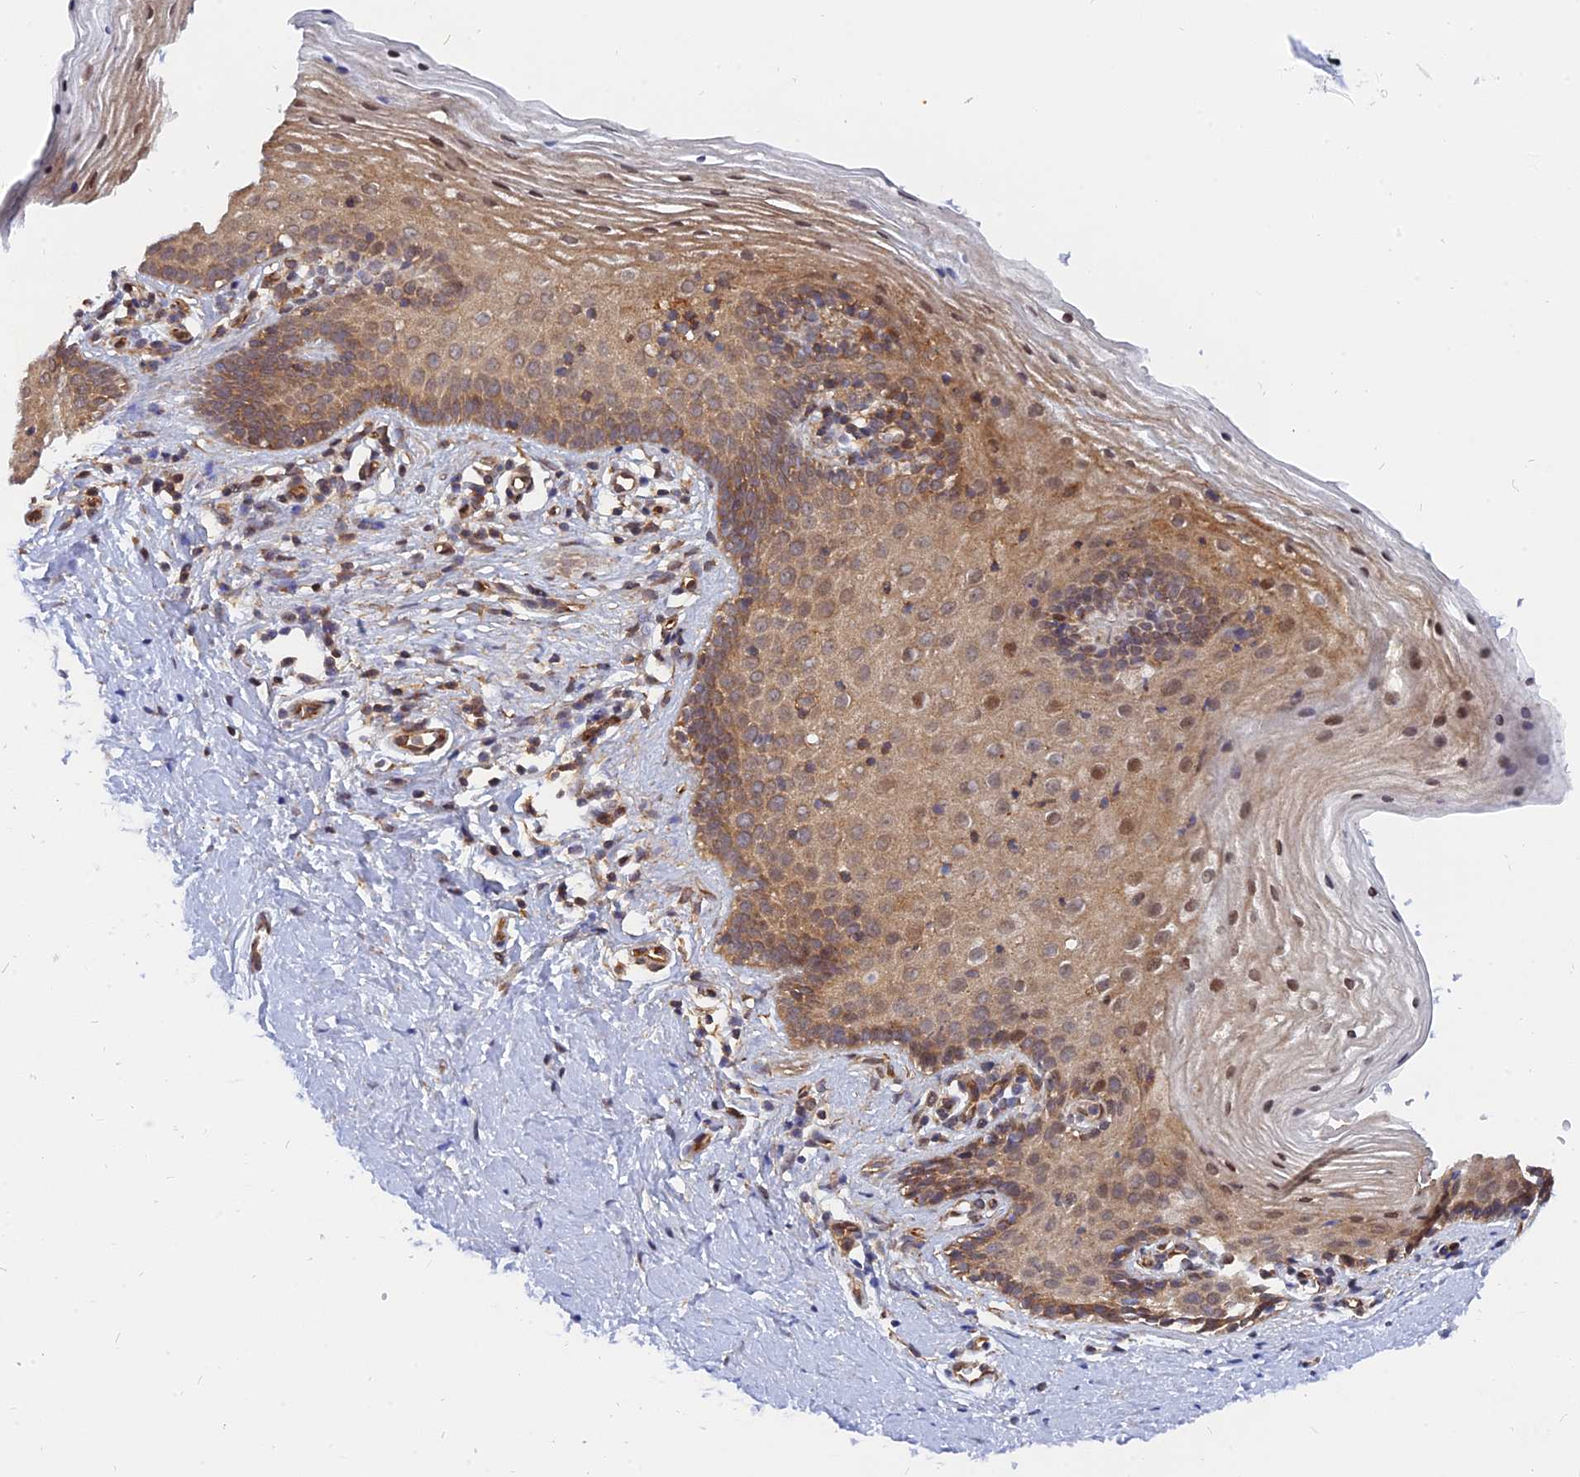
{"staining": {"intensity": "moderate", "quantity": ">75%", "location": "cytoplasmic/membranous,nuclear"}, "tissue": "vagina", "cell_type": "Squamous epithelial cells", "image_type": "normal", "snomed": [{"axis": "morphology", "description": "Normal tissue, NOS"}, {"axis": "topography", "description": "Vagina"}], "caption": "Unremarkable vagina displays moderate cytoplasmic/membranous,nuclear staining in approximately >75% of squamous epithelial cells, visualized by immunohistochemistry. The staining was performed using DAB (3,3'-diaminobenzidine), with brown indicating positive protein expression. Nuclei are stained blue with hematoxylin.", "gene": "WDR41", "patient": {"sex": "female", "age": 32}}